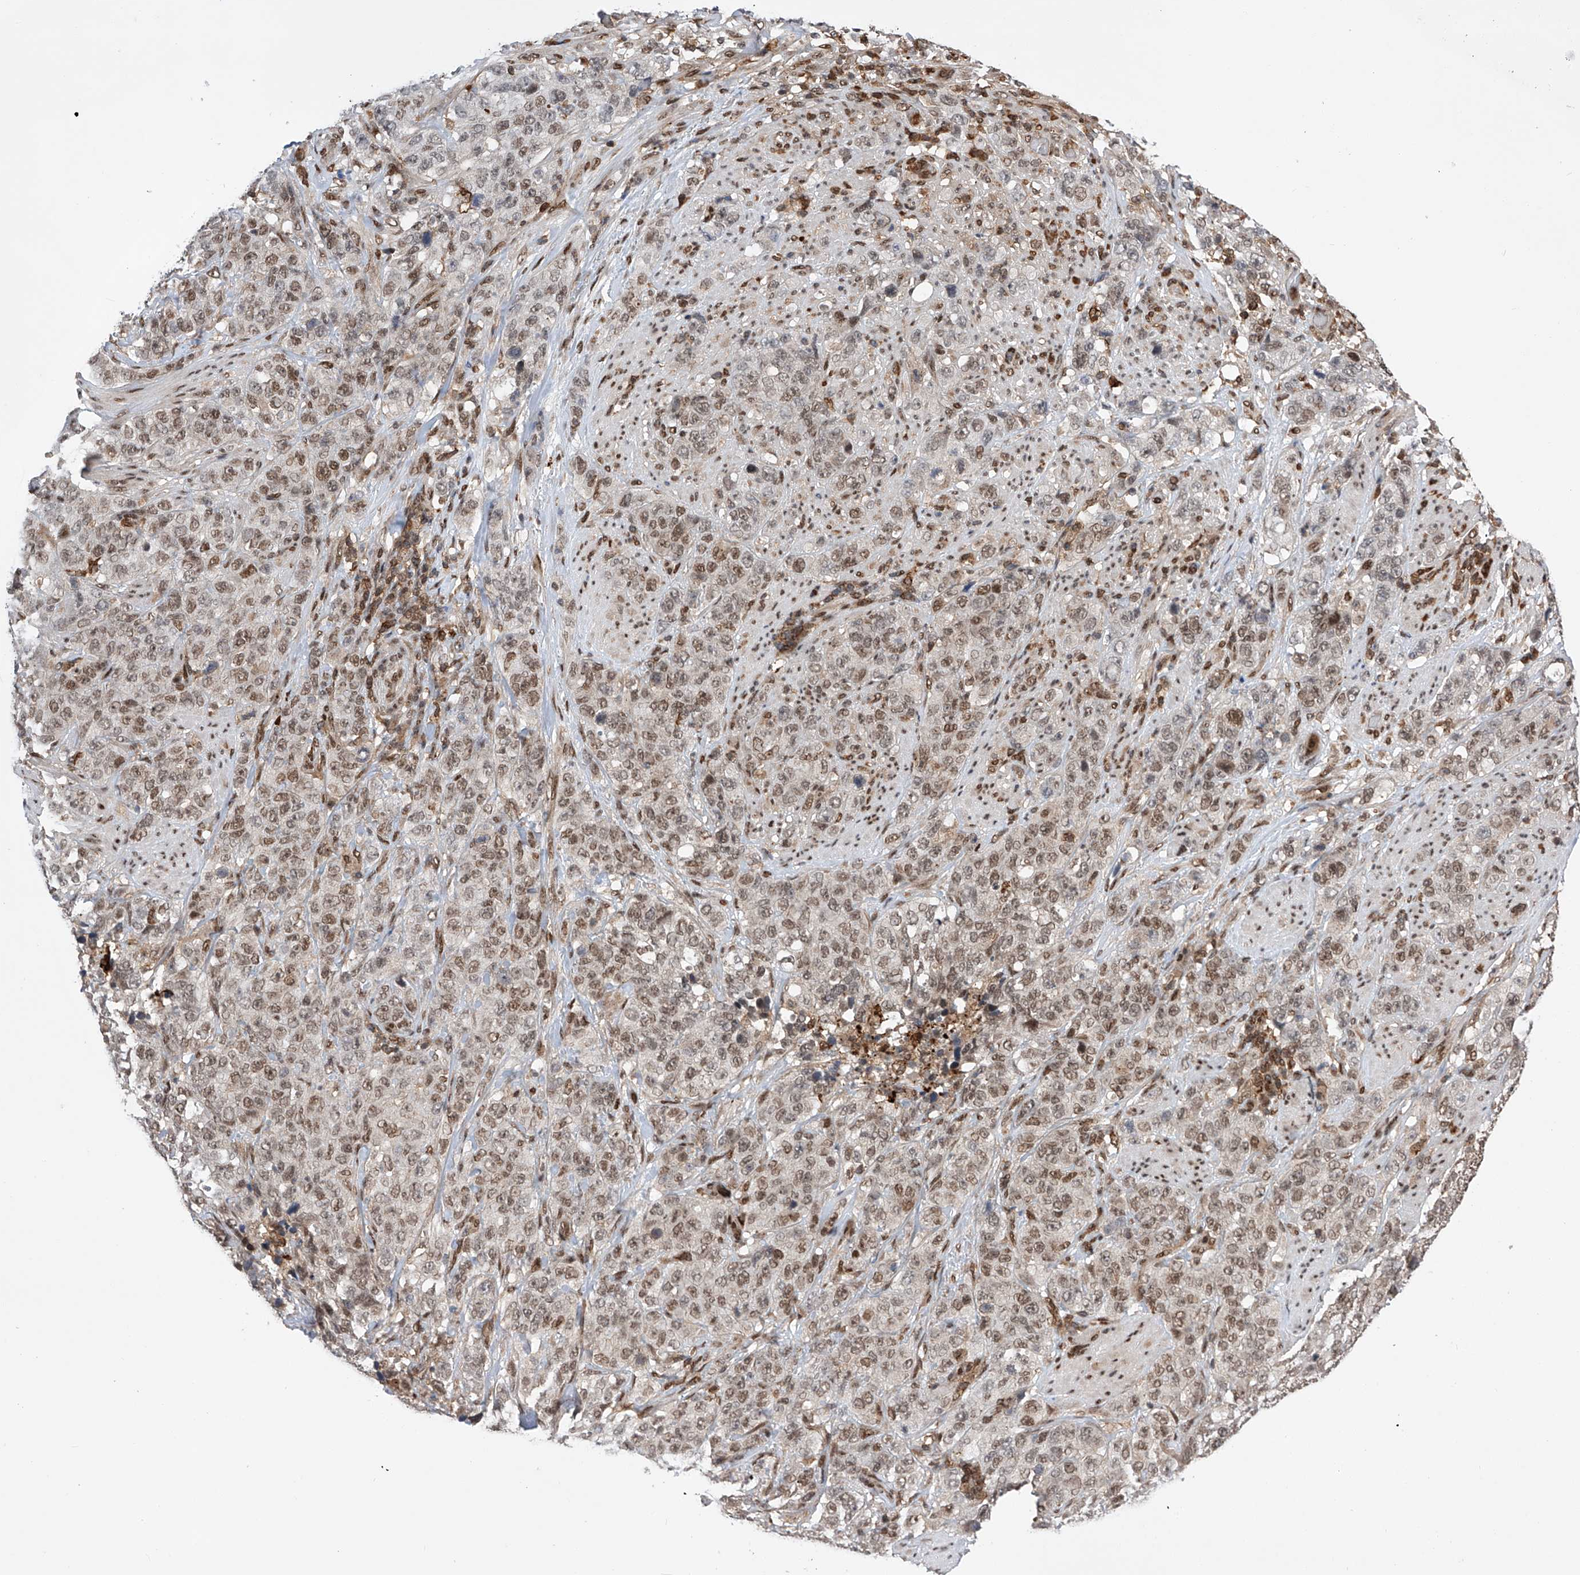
{"staining": {"intensity": "weak", "quantity": ">75%", "location": "nuclear"}, "tissue": "stomach cancer", "cell_type": "Tumor cells", "image_type": "cancer", "snomed": [{"axis": "morphology", "description": "Adenocarcinoma, NOS"}, {"axis": "topography", "description": "Stomach"}], "caption": "A photomicrograph of stomach cancer stained for a protein reveals weak nuclear brown staining in tumor cells.", "gene": "ZNF280D", "patient": {"sex": "male", "age": 48}}